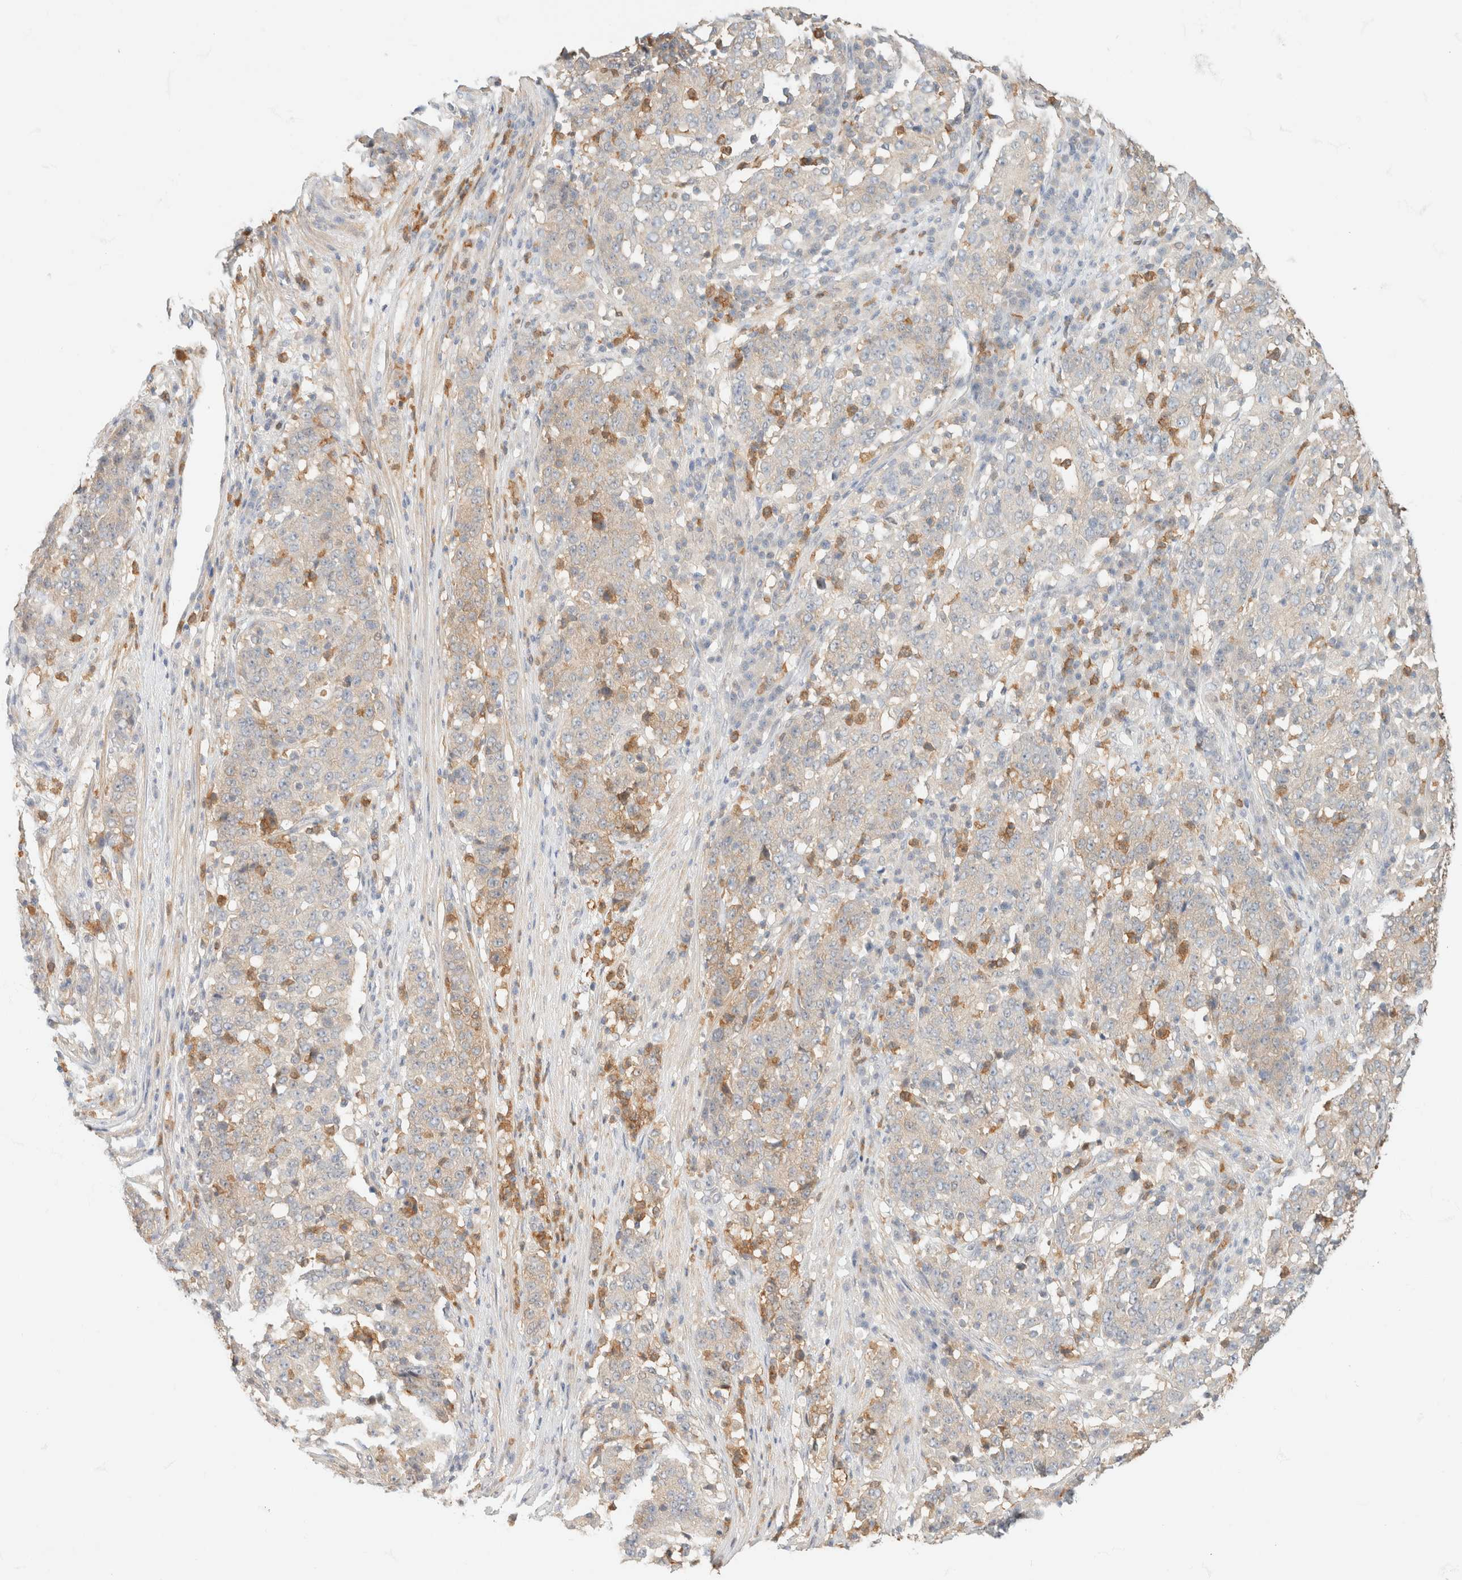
{"staining": {"intensity": "weak", "quantity": "<25%", "location": "cytoplasmic/membranous"}, "tissue": "stomach cancer", "cell_type": "Tumor cells", "image_type": "cancer", "snomed": [{"axis": "morphology", "description": "Adenocarcinoma, NOS"}, {"axis": "topography", "description": "Stomach"}], "caption": "Image shows no significant protein staining in tumor cells of stomach cancer.", "gene": "GPI", "patient": {"sex": "male", "age": 59}}